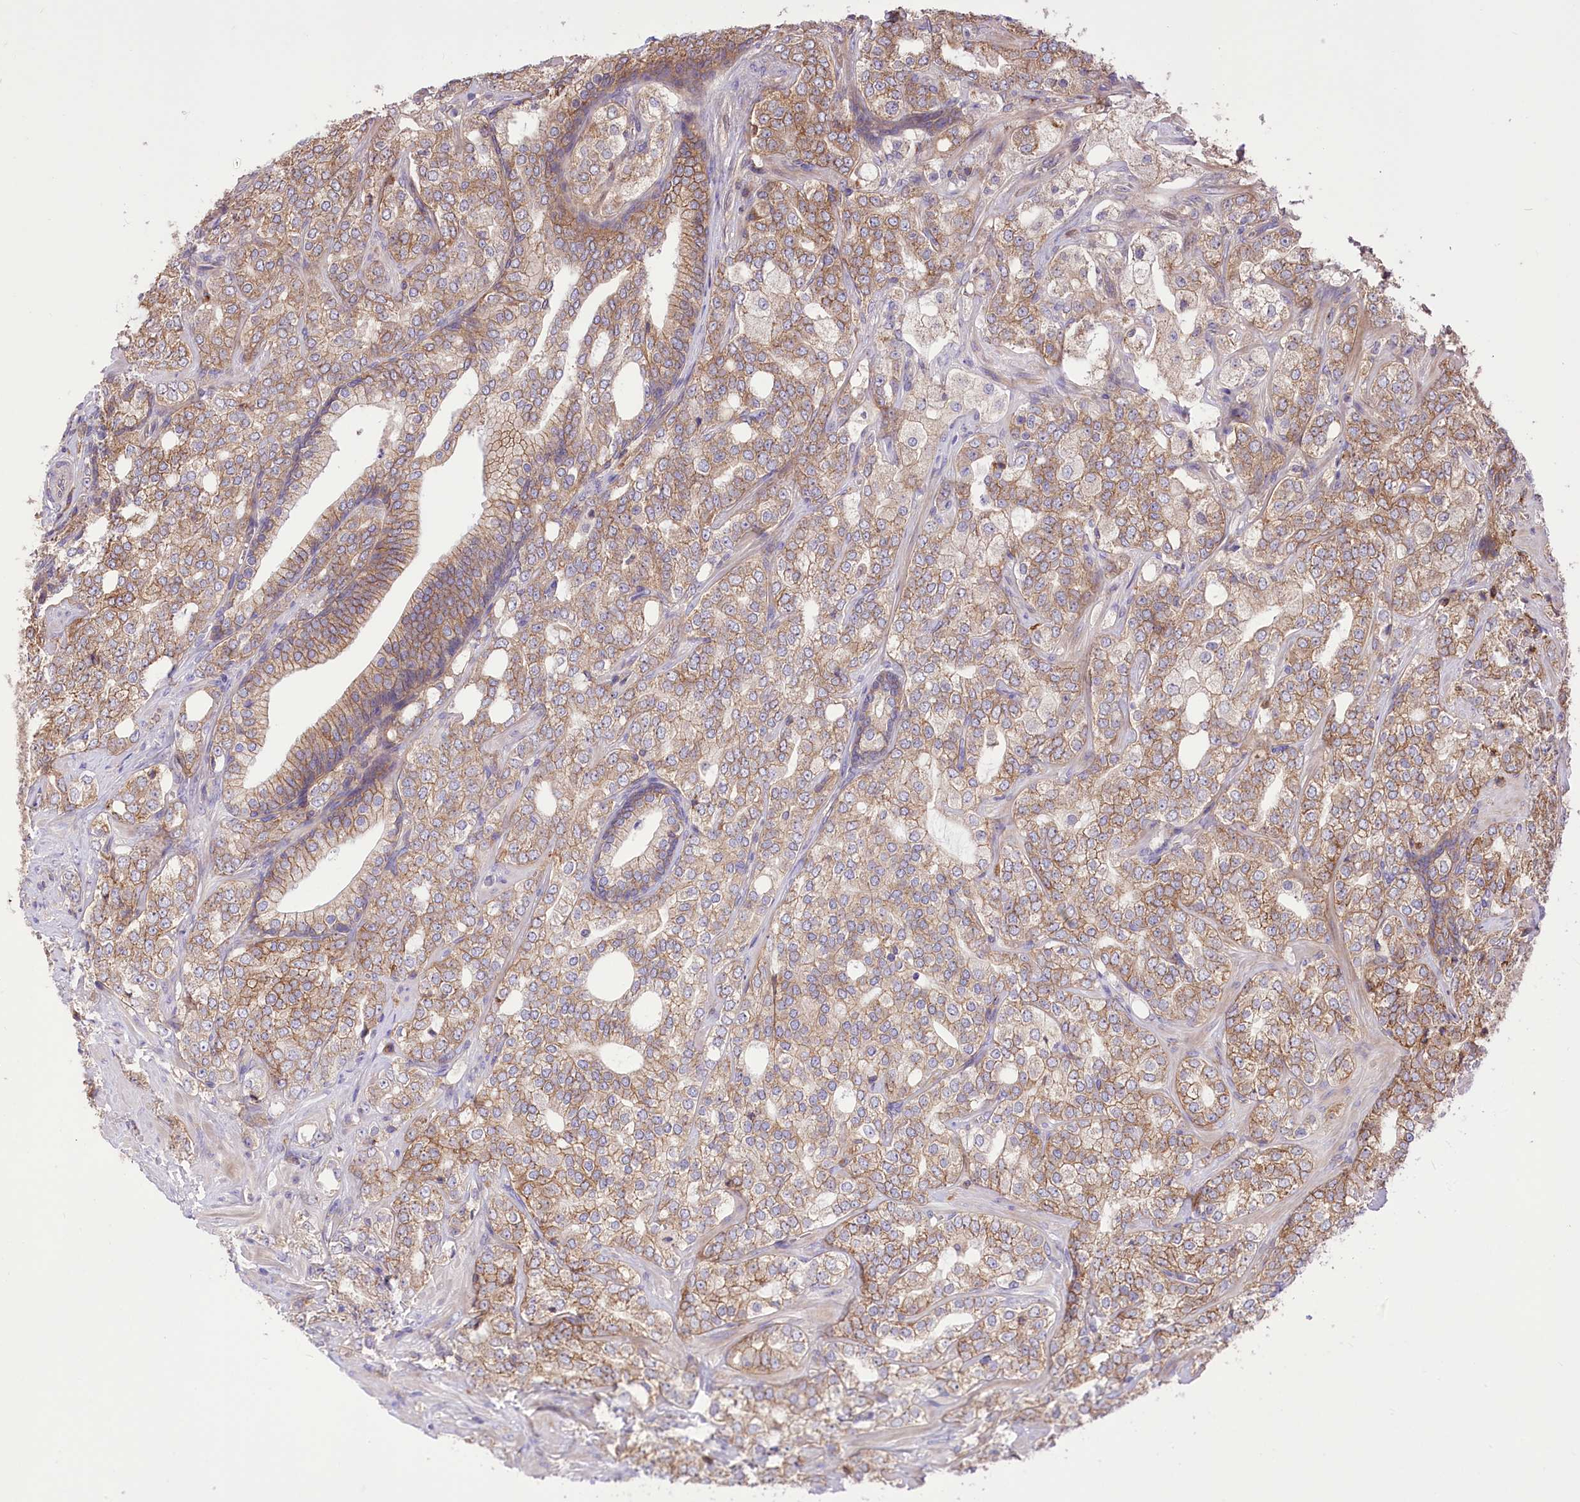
{"staining": {"intensity": "moderate", "quantity": "25%-75%", "location": "cytoplasmic/membranous"}, "tissue": "prostate cancer", "cell_type": "Tumor cells", "image_type": "cancer", "snomed": [{"axis": "morphology", "description": "Adenocarcinoma, High grade"}, {"axis": "topography", "description": "Prostate"}], "caption": "Approximately 25%-75% of tumor cells in human prostate cancer (adenocarcinoma (high-grade)) show moderate cytoplasmic/membranous protein expression as visualized by brown immunohistochemical staining.", "gene": "XYLB", "patient": {"sex": "male", "age": 64}}